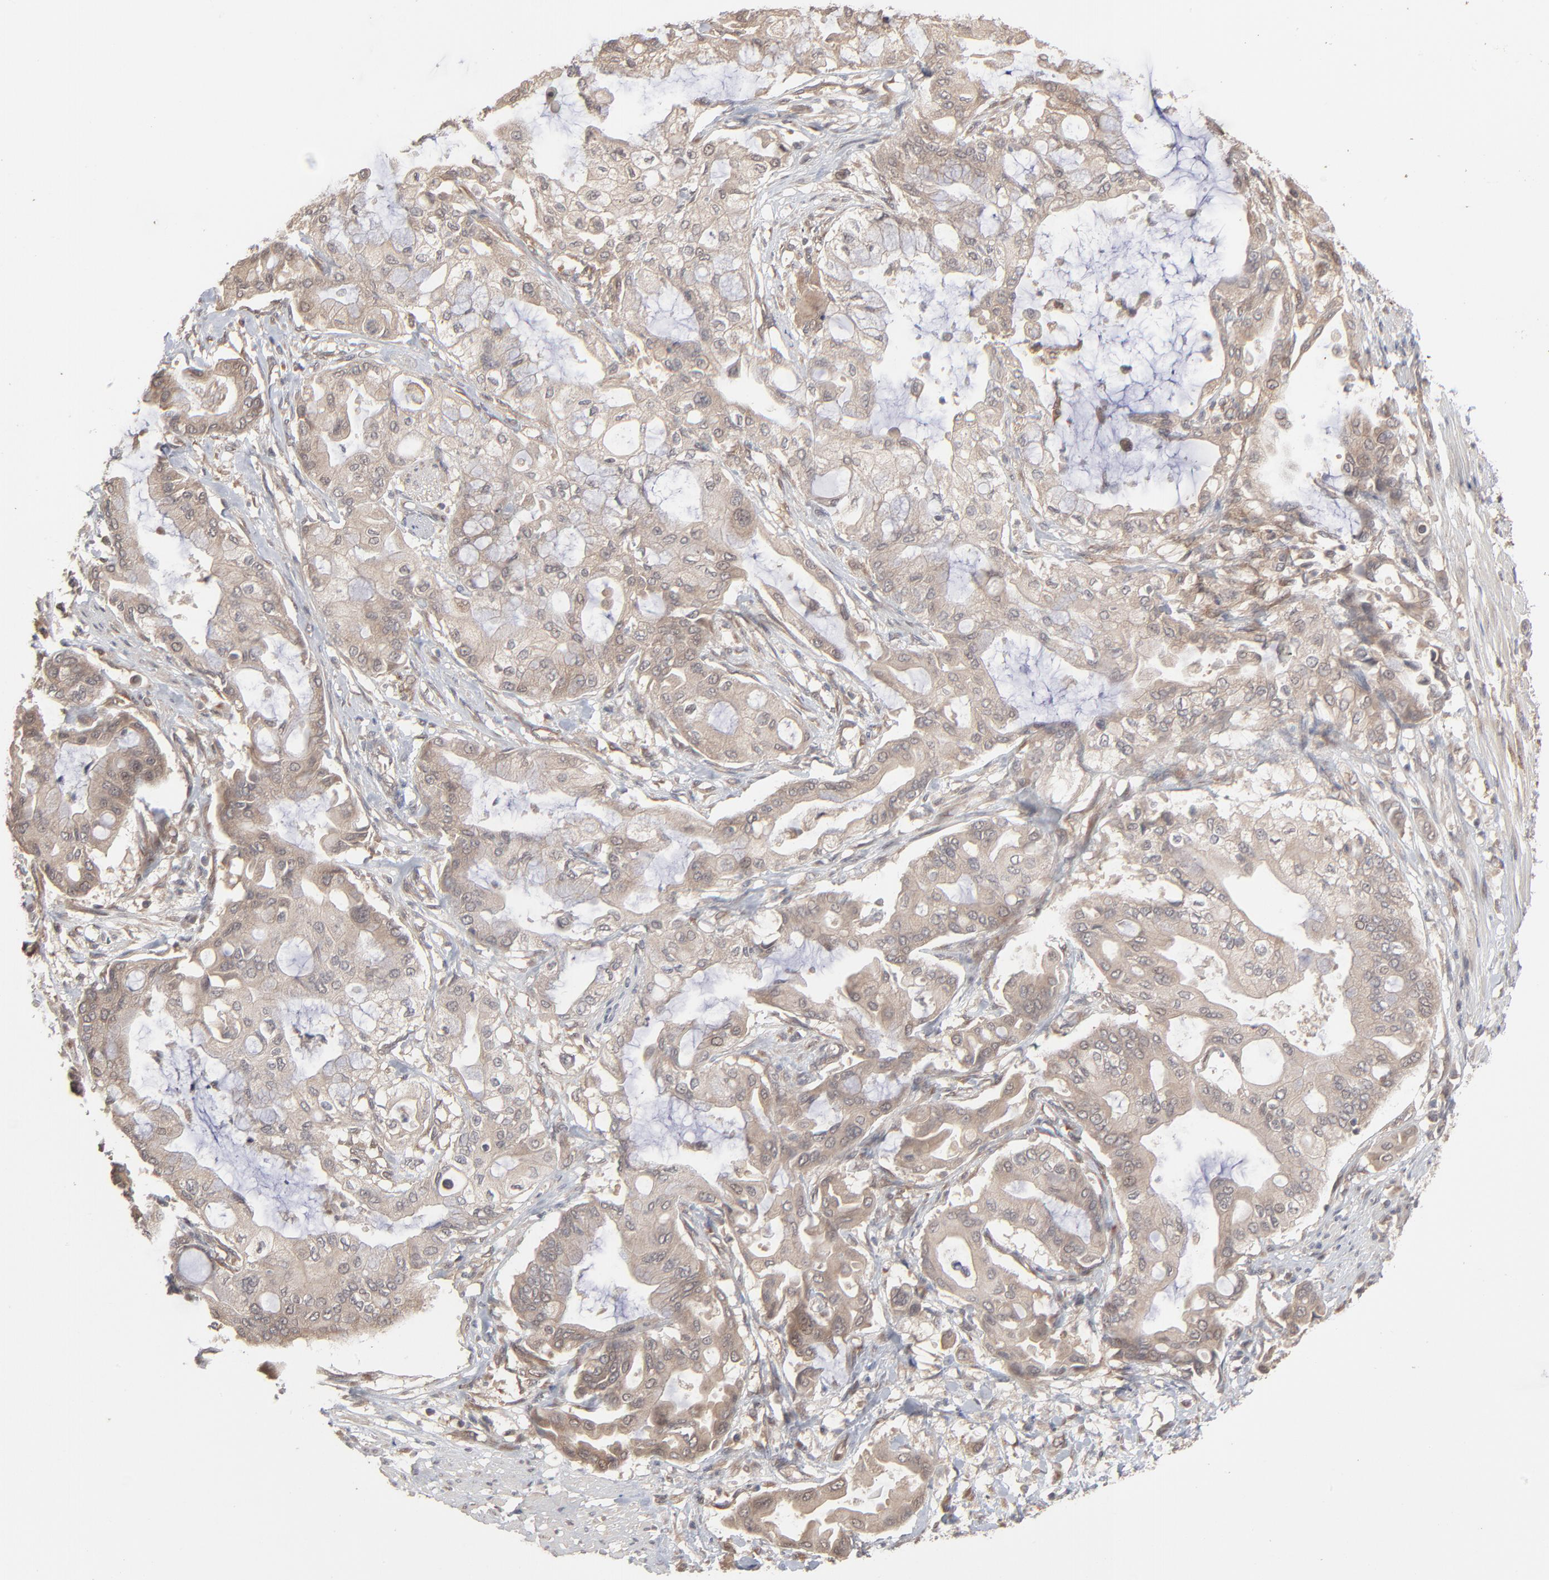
{"staining": {"intensity": "weak", "quantity": ">75%", "location": "cytoplasmic/membranous"}, "tissue": "pancreatic cancer", "cell_type": "Tumor cells", "image_type": "cancer", "snomed": [{"axis": "morphology", "description": "Adenocarcinoma, NOS"}, {"axis": "morphology", "description": "Adenocarcinoma, metastatic, NOS"}, {"axis": "topography", "description": "Lymph node"}, {"axis": "topography", "description": "Pancreas"}, {"axis": "topography", "description": "Duodenum"}], "caption": "An immunohistochemistry image of tumor tissue is shown. Protein staining in brown highlights weak cytoplasmic/membranous positivity in pancreatic cancer (adenocarcinoma) within tumor cells.", "gene": "SCFD1", "patient": {"sex": "female", "age": 64}}